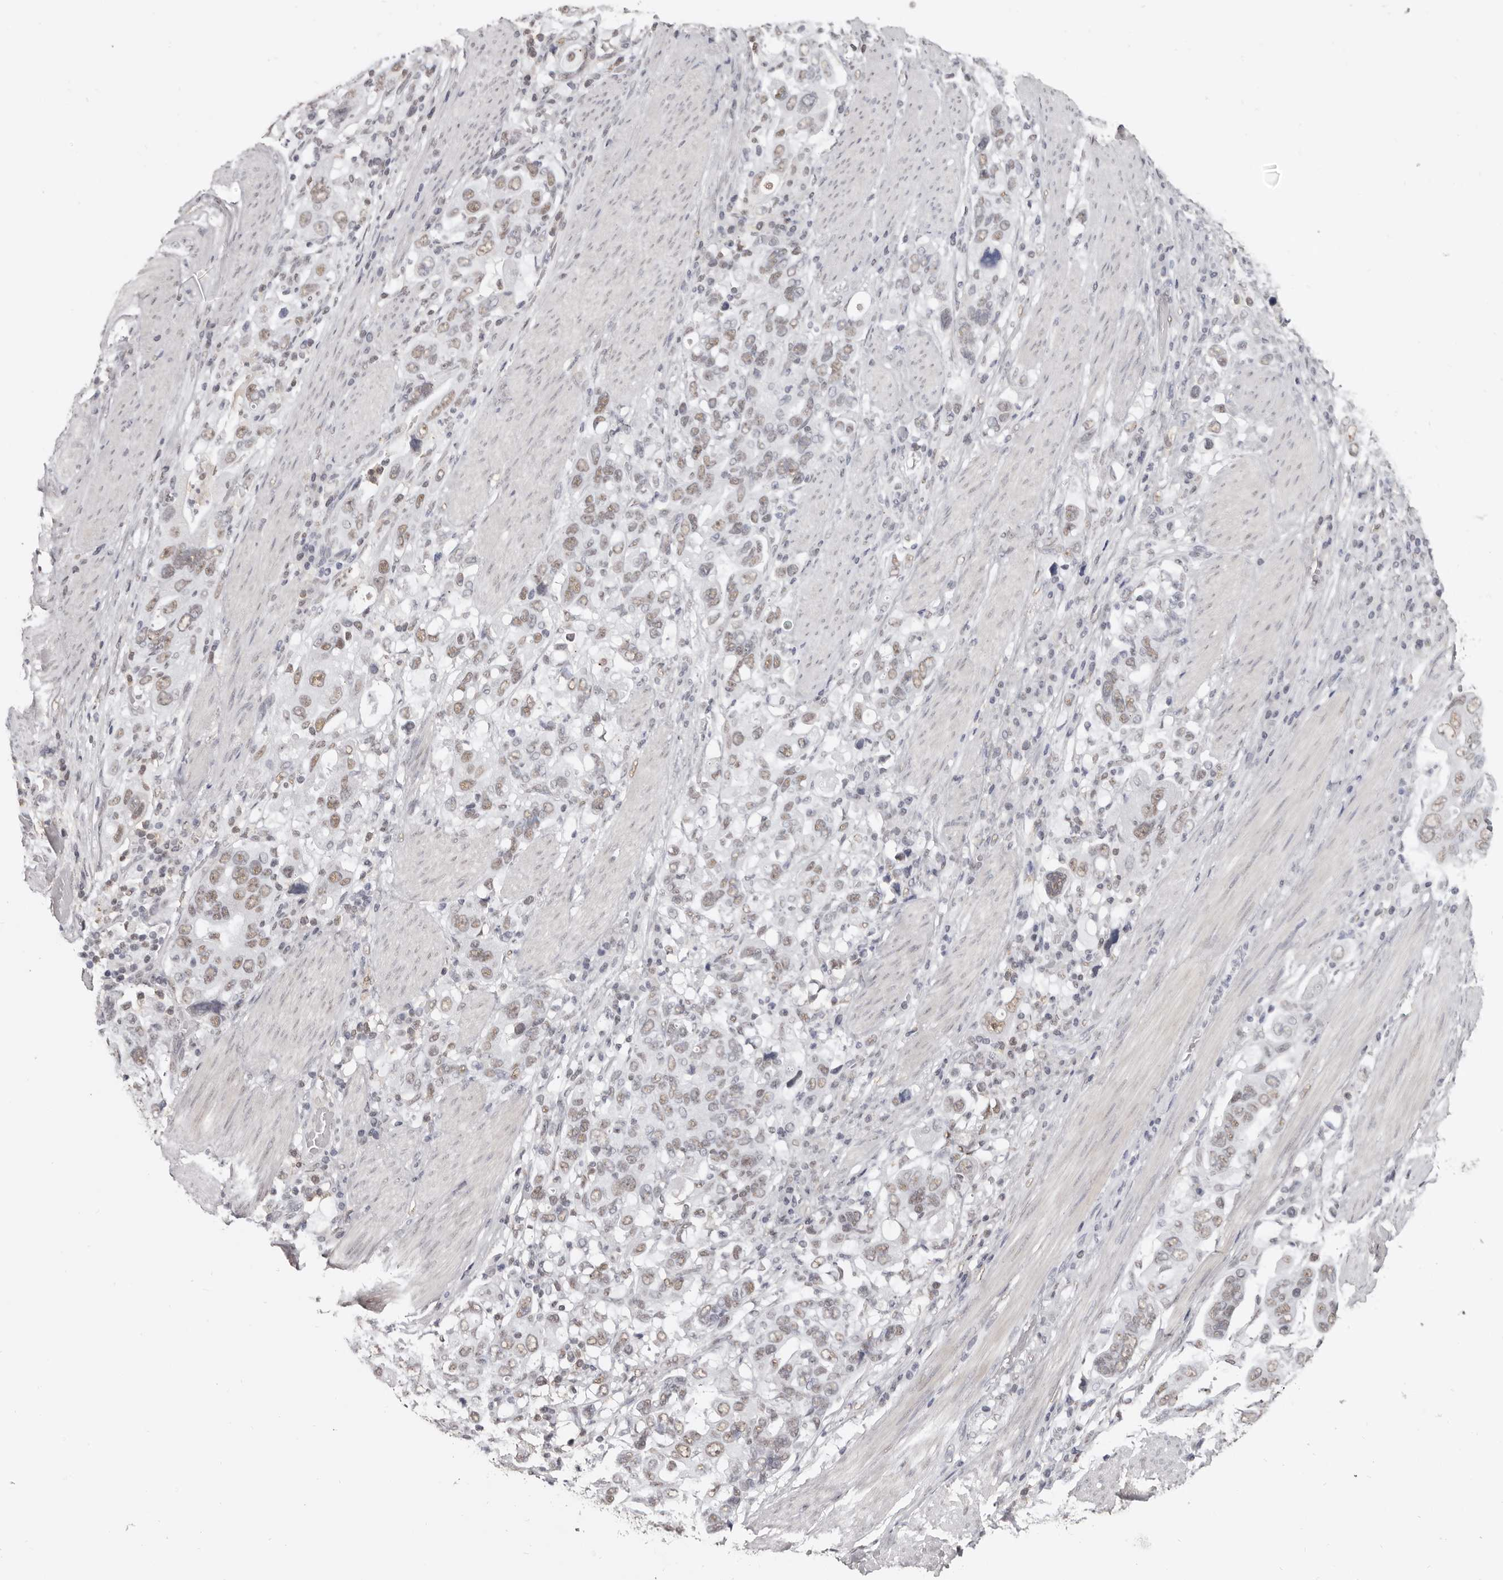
{"staining": {"intensity": "weak", "quantity": "<25%", "location": "nuclear"}, "tissue": "stomach cancer", "cell_type": "Tumor cells", "image_type": "cancer", "snomed": [{"axis": "morphology", "description": "Adenocarcinoma, NOS"}, {"axis": "topography", "description": "Stomach, upper"}], "caption": "A high-resolution photomicrograph shows IHC staining of stomach cancer, which exhibits no significant positivity in tumor cells. The staining is performed using DAB brown chromogen with nuclei counter-stained in using hematoxylin.", "gene": "SCAF4", "patient": {"sex": "male", "age": 62}}